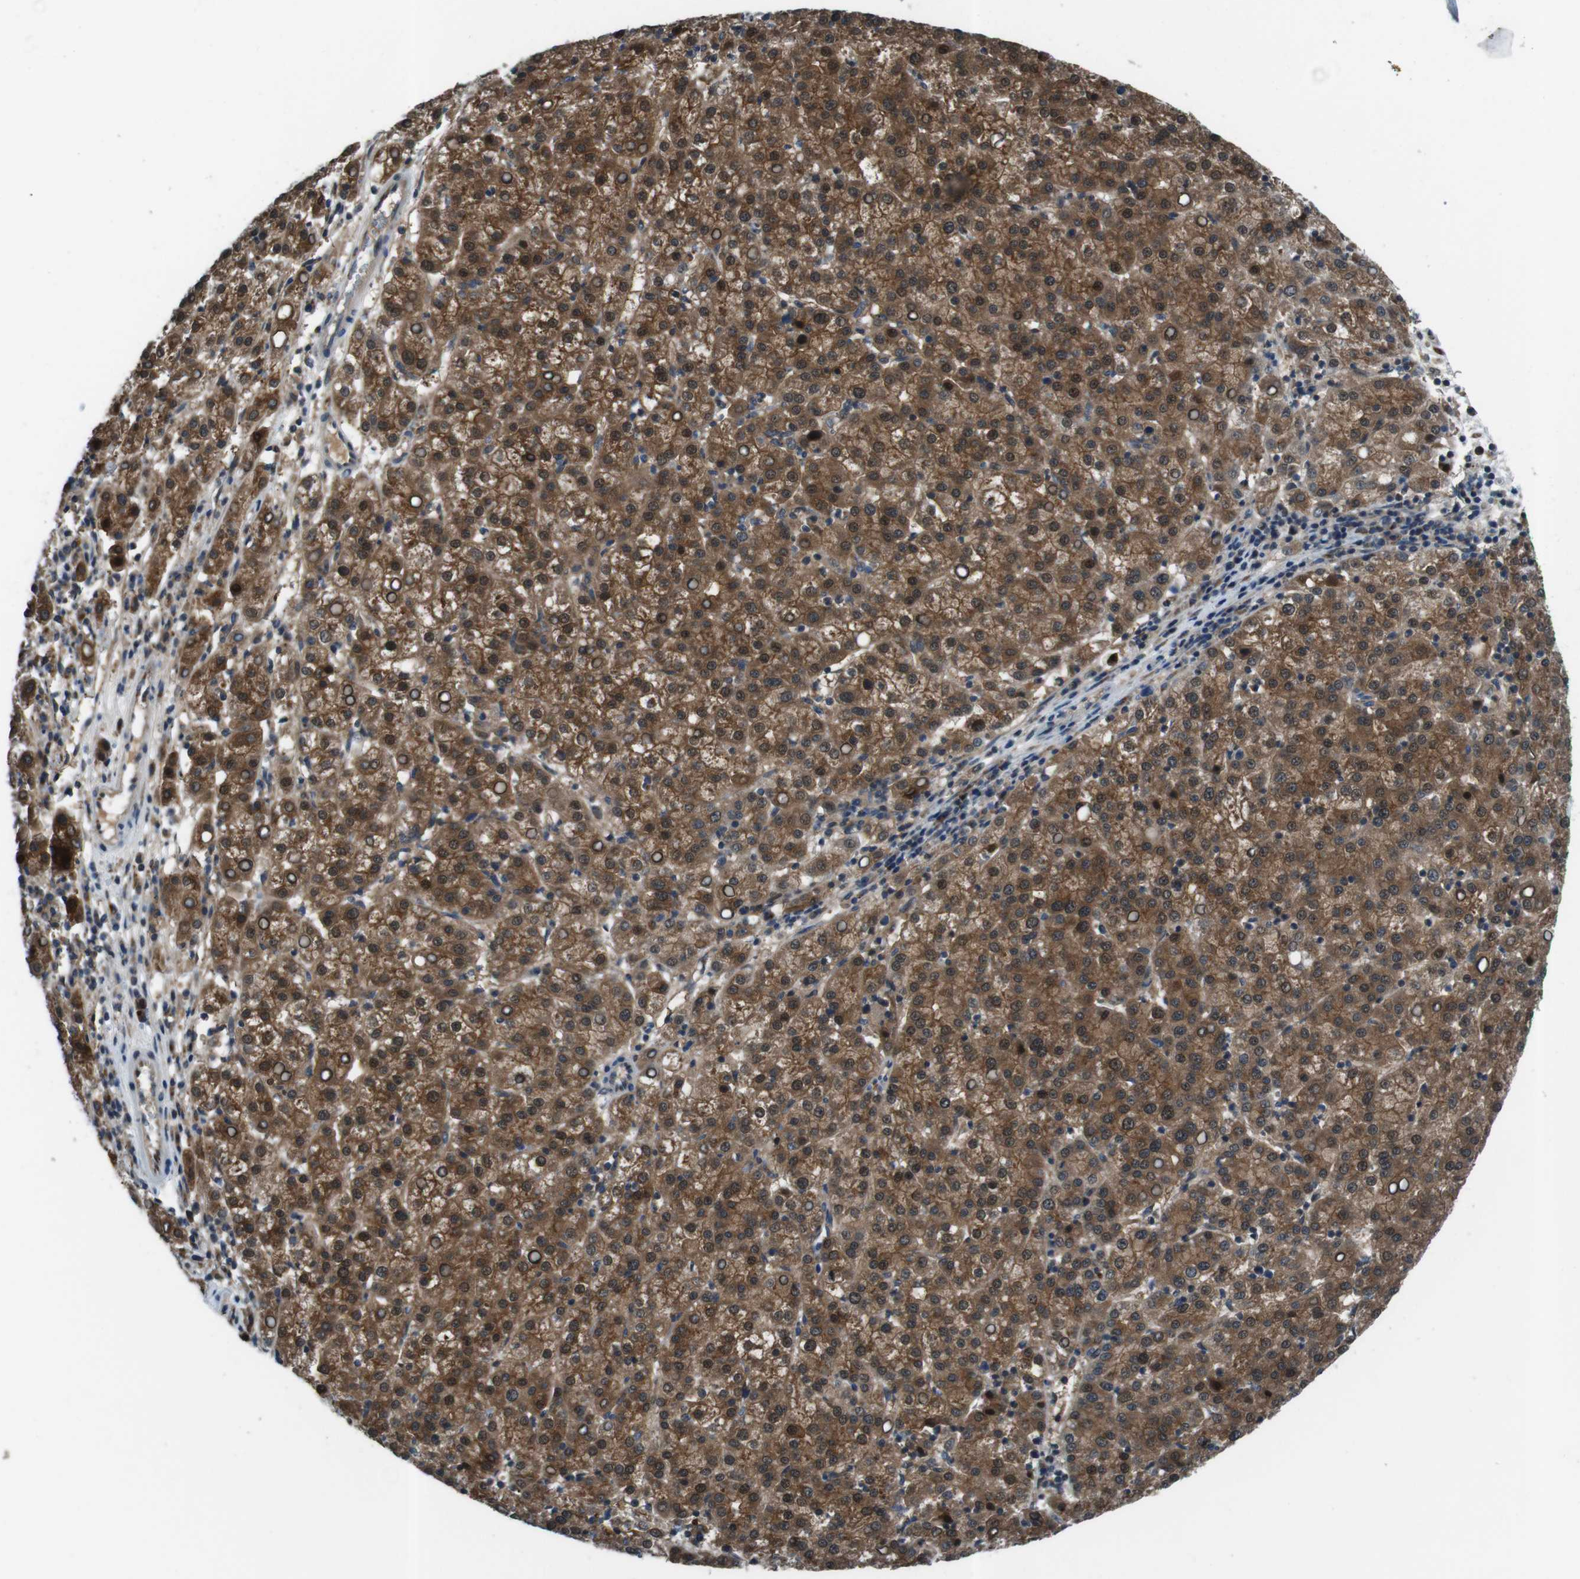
{"staining": {"intensity": "strong", "quantity": ">75%", "location": "cytoplasmic/membranous,nuclear"}, "tissue": "liver cancer", "cell_type": "Tumor cells", "image_type": "cancer", "snomed": [{"axis": "morphology", "description": "Carcinoma, Hepatocellular, NOS"}, {"axis": "topography", "description": "Liver"}], "caption": "Hepatocellular carcinoma (liver) was stained to show a protein in brown. There is high levels of strong cytoplasmic/membranous and nuclear expression in approximately >75% of tumor cells. Using DAB (3,3'-diaminobenzidine) (brown) and hematoxylin (blue) stains, captured at high magnification using brightfield microscopy.", "gene": "LRP5", "patient": {"sex": "female", "age": 58}}